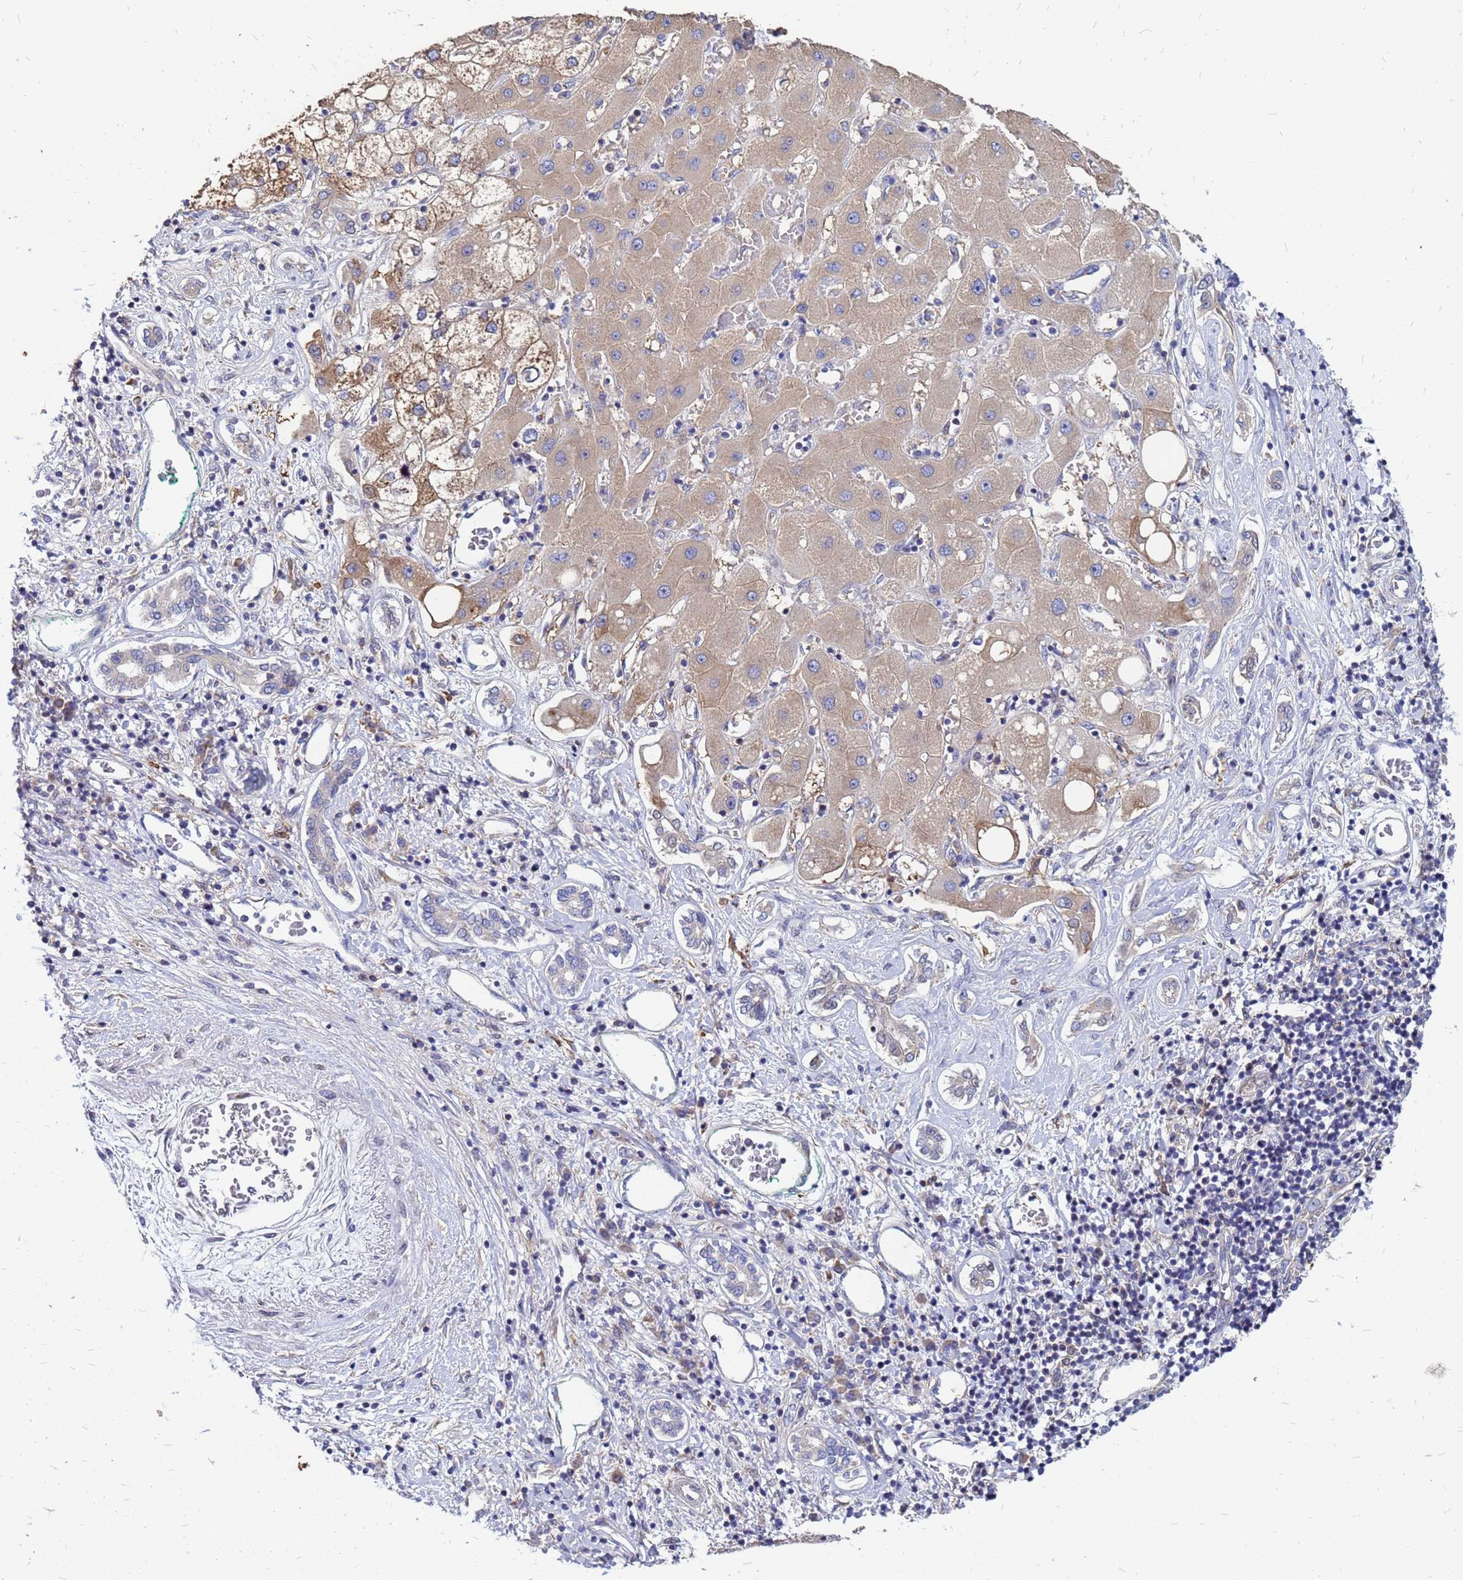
{"staining": {"intensity": "moderate", "quantity": ">75%", "location": "cytoplasmic/membranous"}, "tissue": "liver cancer", "cell_type": "Tumor cells", "image_type": "cancer", "snomed": [{"axis": "morphology", "description": "Carcinoma, Hepatocellular, NOS"}, {"axis": "topography", "description": "Liver"}], "caption": "The immunohistochemical stain shows moderate cytoplasmic/membranous expression in tumor cells of liver hepatocellular carcinoma tissue.", "gene": "MOB2", "patient": {"sex": "male", "age": 65}}